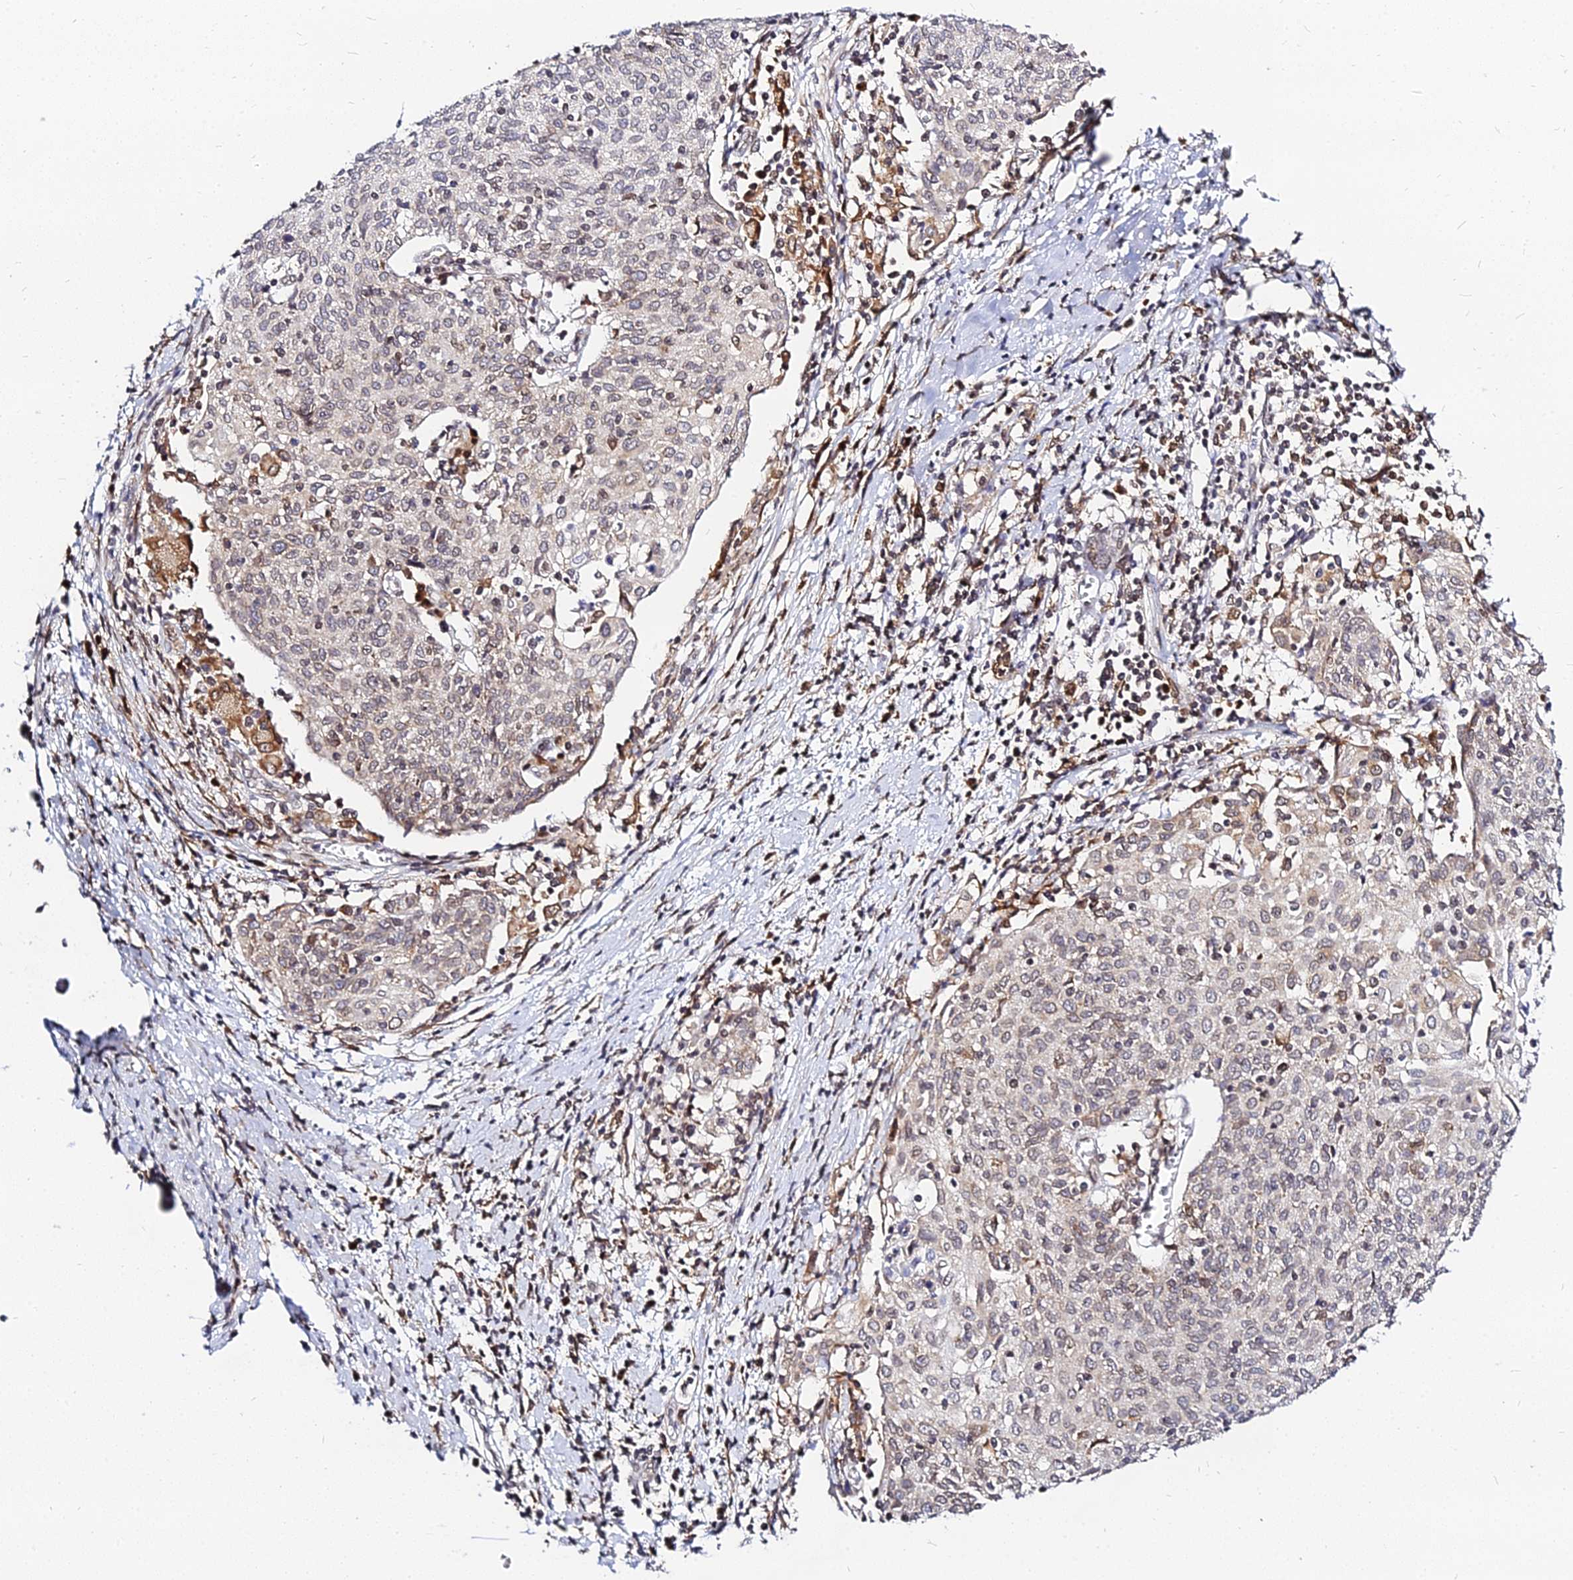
{"staining": {"intensity": "weak", "quantity": "<25%", "location": "cytoplasmic/membranous"}, "tissue": "cervical cancer", "cell_type": "Tumor cells", "image_type": "cancer", "snomed": [{"axis": "morphology", "description": "Squamous cell carcinoma, NOS"}, {"axis": "topography", "description": "Cervix"}], "caption": "Micrograph shows no significant protein staining in tumor cells of cervical cancer. (Brightfield microscopy of DAB IHC at high magnification).", "gene": "RNF121", "patient": {"sex": "female", "age": 52}}